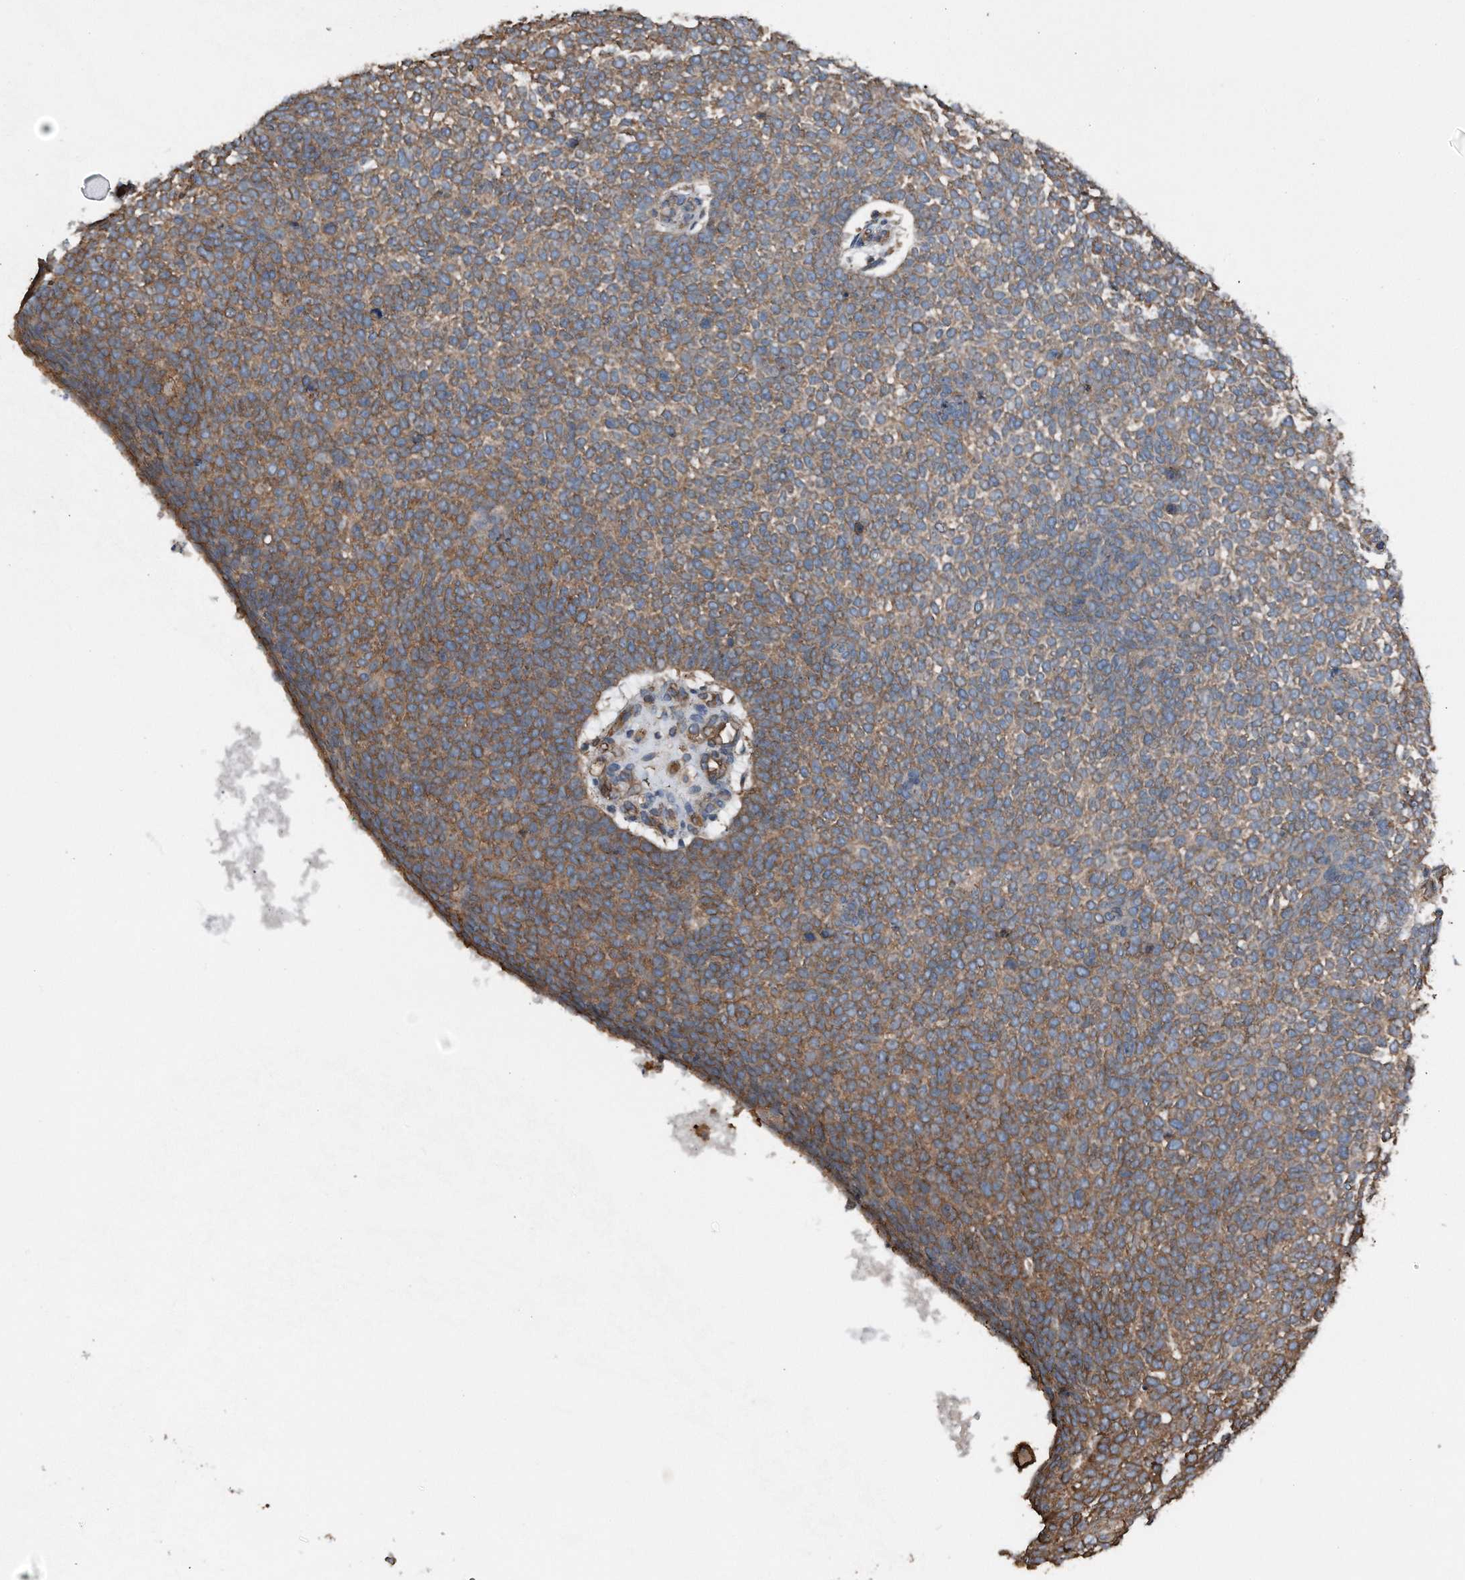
{"staining": {"intensity": "weak", "quantity": "25%-75%", "location": "cytoplasmic/membranous"}, "tissue": "skin cancer", "cell_type": "Tumor cells", "image_type": "cancer", "snomed": [{"axis": "morphology", "description": "Basal cell carcinoma"}, {"axis": "topography", "description": "Skin"}], "caption": "Immunohistochemistry (DAB) staining of human skin cancer (basal cell carcinoma) displays weak cytoplasmic/membranous protein staining in about 25%-75% of tumor cells. (DAB IHC with brightfield microscopy, high magnification).", "gene": "RSPO3", "patient": {"sex": "female", "age": 81}}